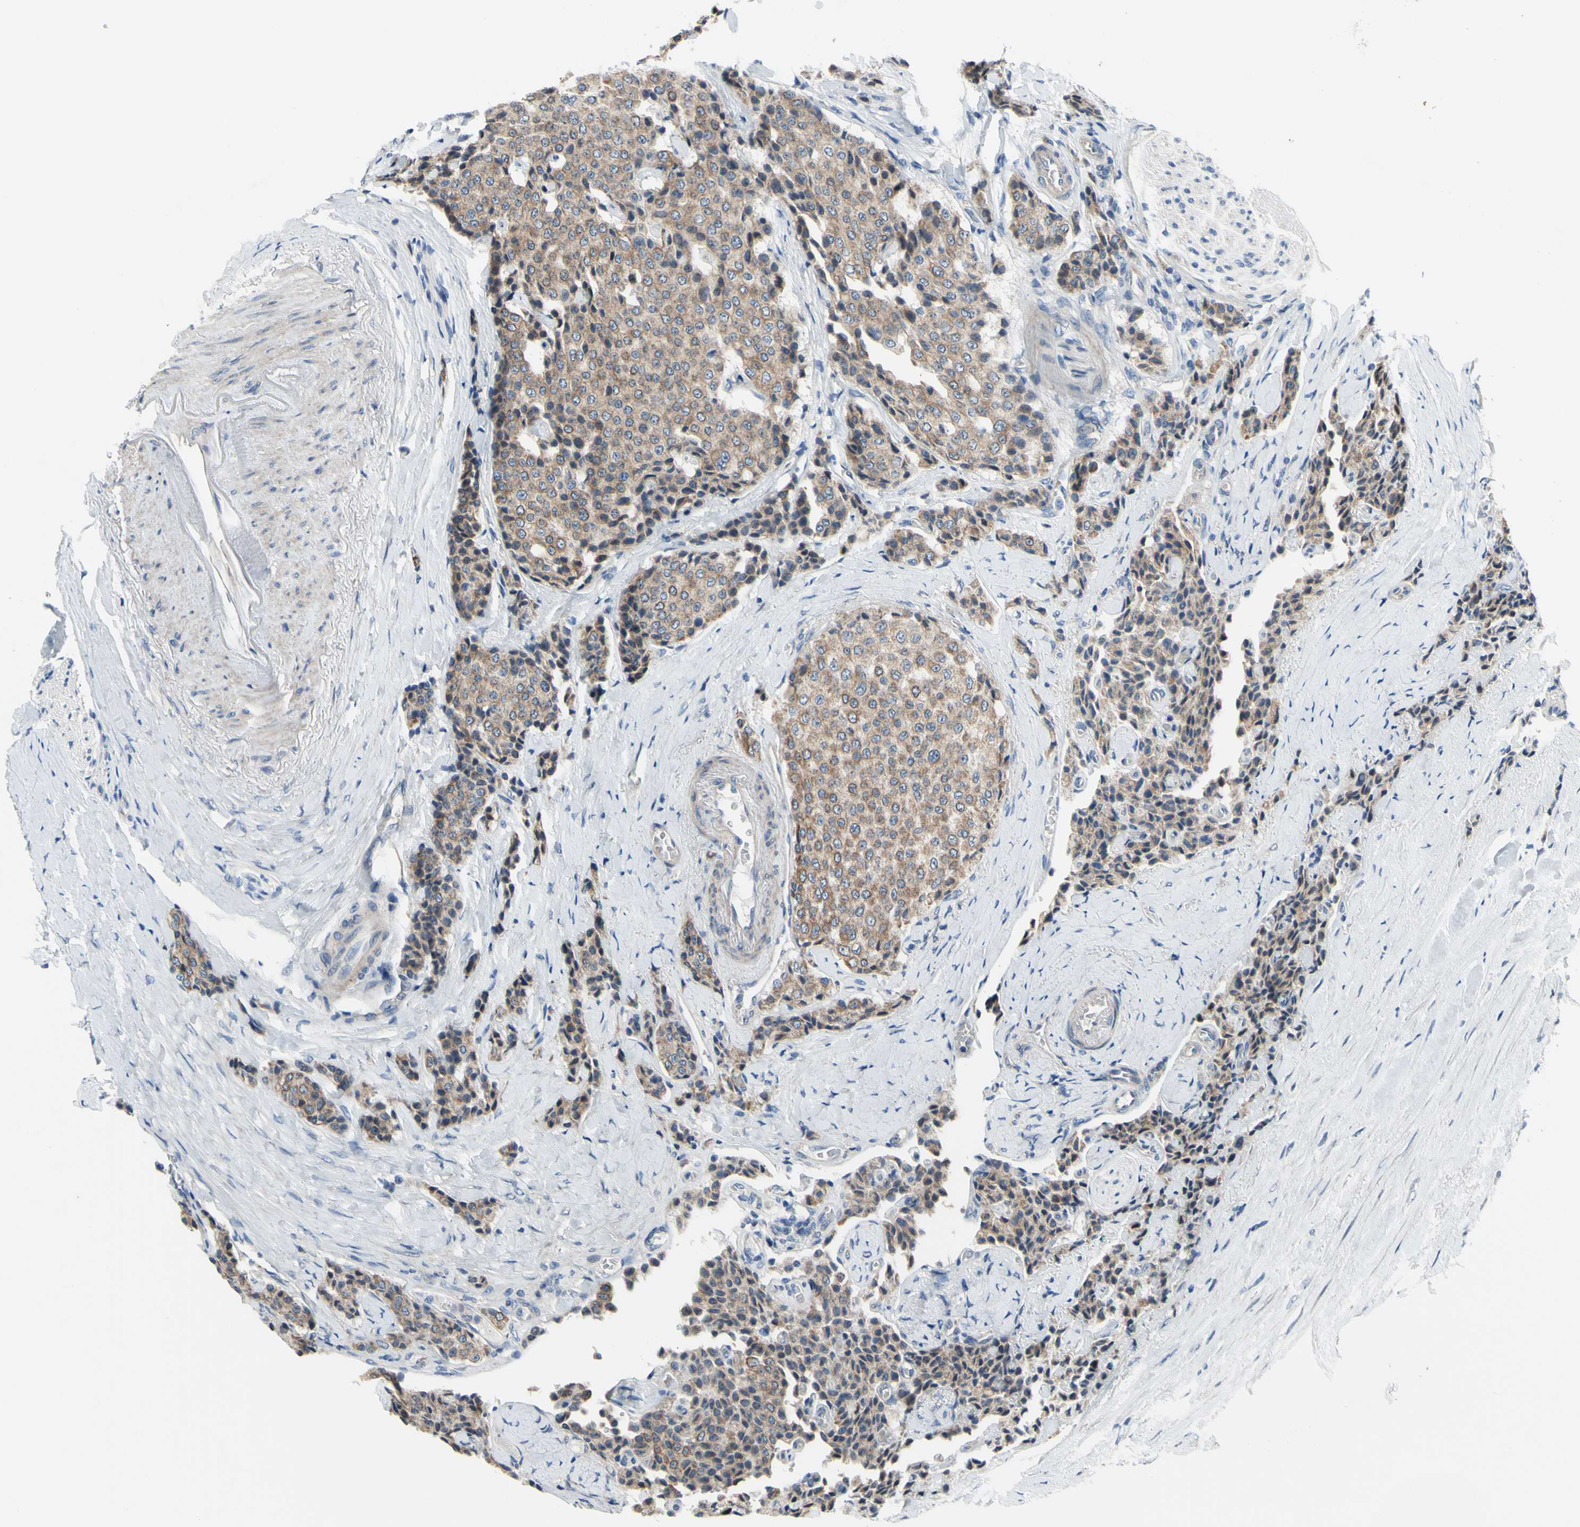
{"staining": {"intensity": "moderate", "quantity": ">75%", "location": "cytoplasmic/membranous"}, "tissue": "carcinoid", "cell_type": "Tumor cells", "image_type": "cancer", "snomed": [{"axis": "morphology", "description": "Carcinoid, malignant, NOS"}, {"axis": "topography", "description": "Colon"}], "caption": "The photomicrograph shows staining of carcinoid, revealing moderate cytoplasmic/membranous protein staining (brown color) within tumor cells.", "gene": "GRAMD2B", "patient": {"sex": "female", "age": 61}}